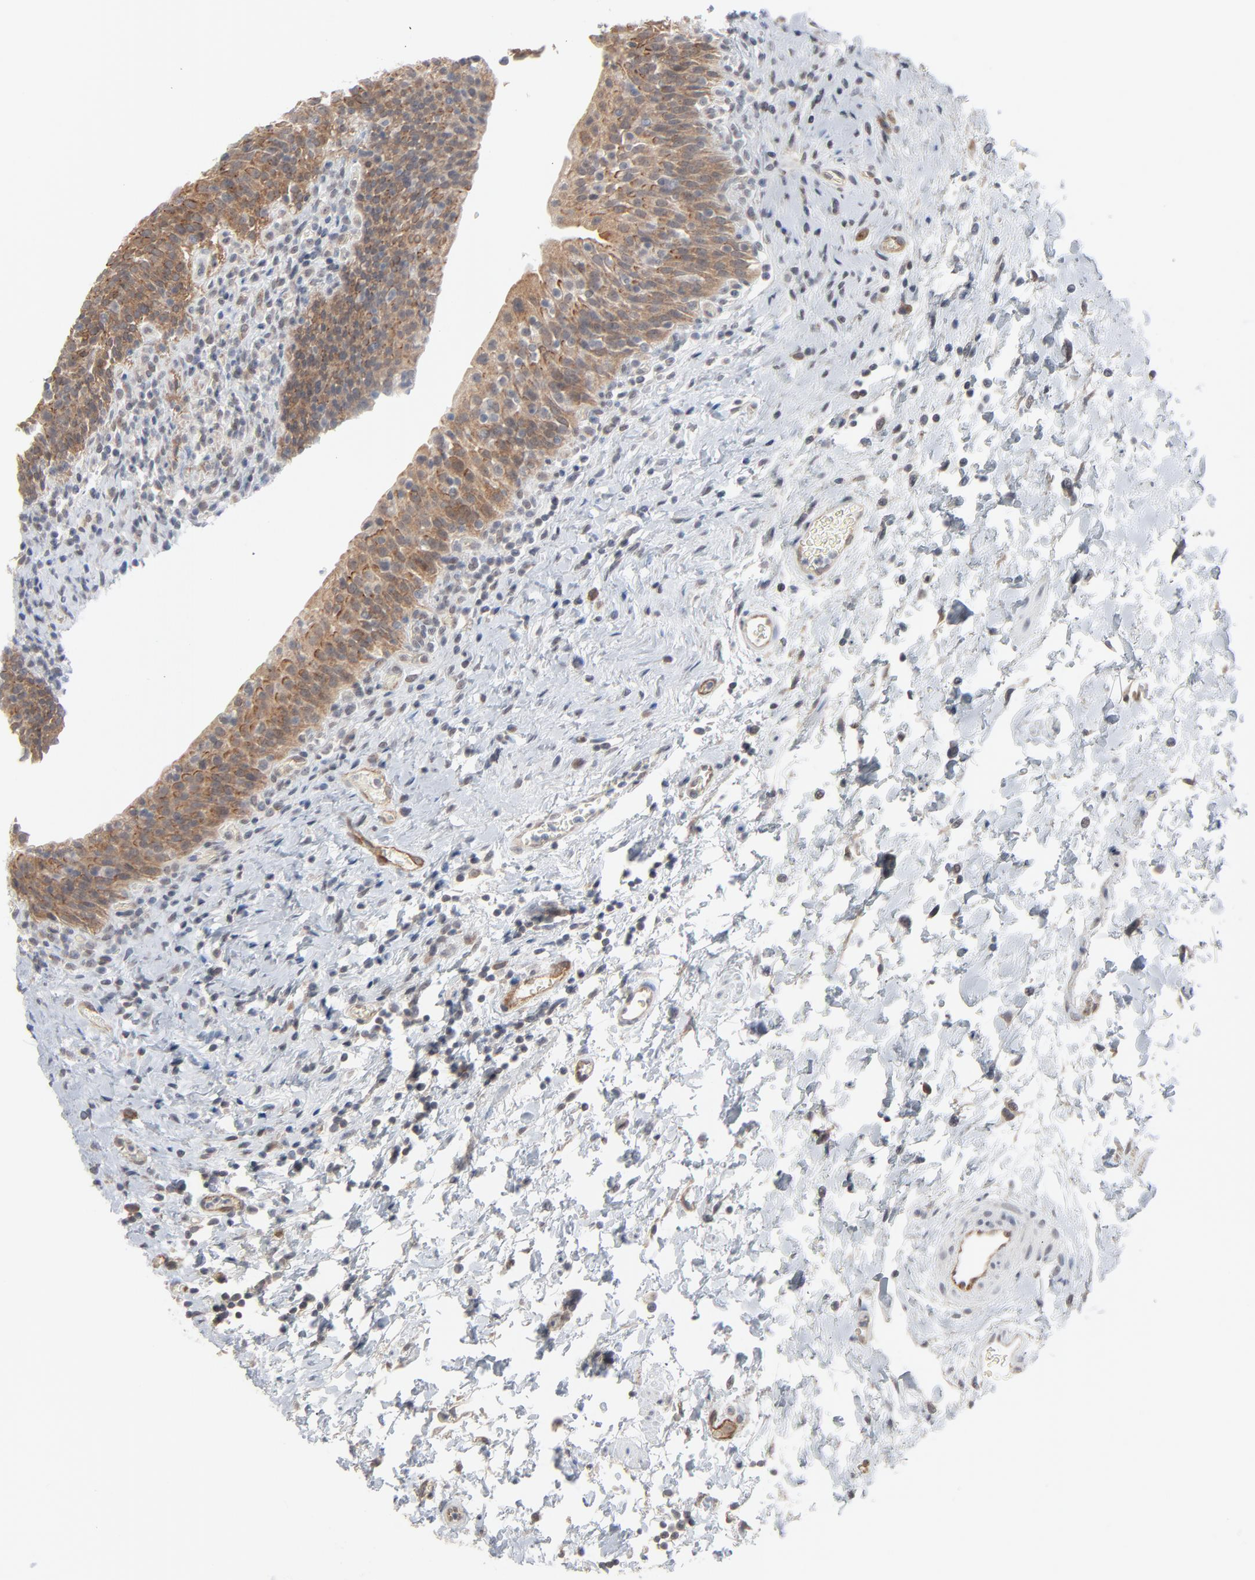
{"staining": {"intensity": "moderate", "quantity": ">75%", "location": "cytoplasmic/membranous"}, "tissue": "urinary bladder", "cell_type": "Urothelial cells", "image_type": "normal", "snomed": [{"axis": "morphology", "description": "Normal tissue, NOS"}, {"axis": "topography", "description": "Urinary bladder"}], "caption": "IHC staining of benign urinary bladder, which displays medium levels of moderate cytoplasmic/membranous positivity in about >75% of urothelial cells indicating moderate cytoplasmic/membranous protein expression. The staining was performed using DAB (brown) for protein detection and nuclei were counterstained in hematoxylin (blue).", "gene": "ITPR3", "patient": {"sex": "male", "age": 51}}